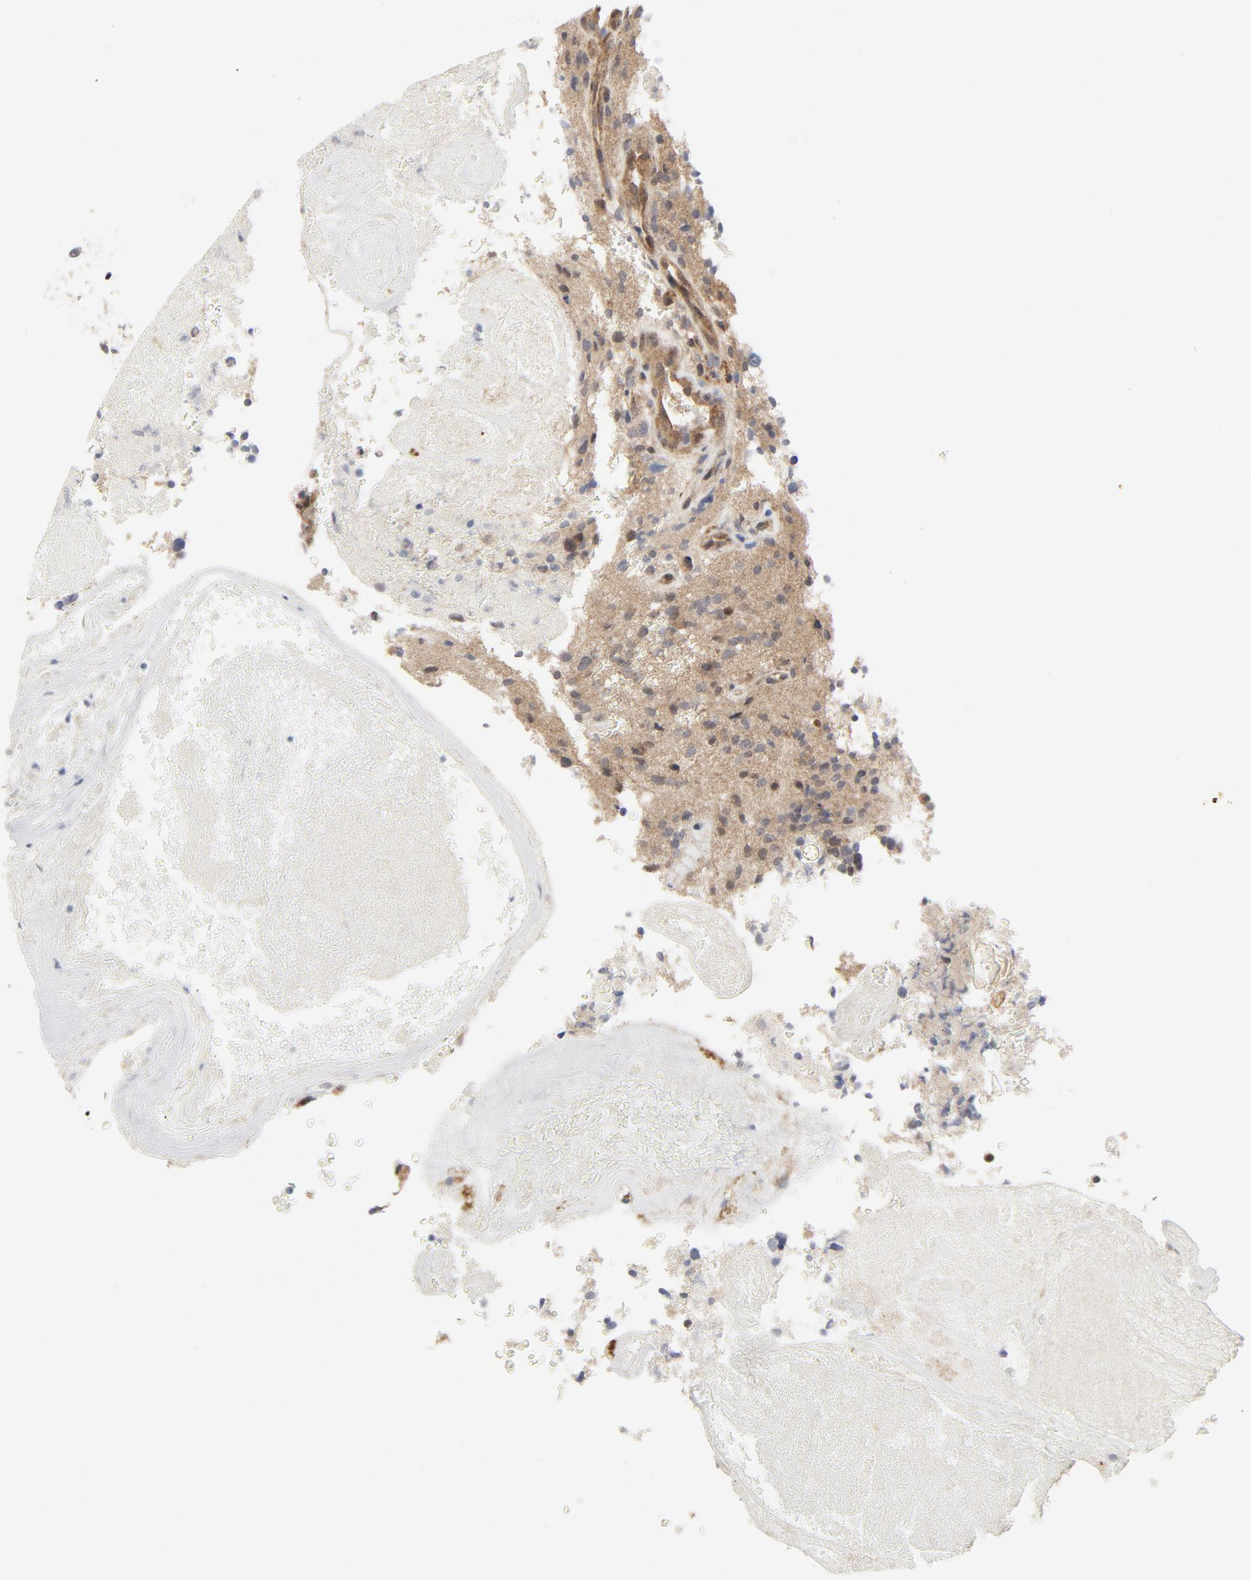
{"staining": {"intensity": "weak", "quantity": "25%-75%", "location": "cytoplasmic/membranous,nuclear"}, "tissue": "glioma", "cell_type": "Tumor cells", "image_type": "cancer", "snomed": [{"axis": "morphology", "description": "Normal tissue, NOS"}, {"axis": "morphology", "description": "Glioma, malignant, High grade"}, {"axis": "topography", "description": "Cerebral cortex"}], "caption": "A high-resolution image shows immunohistochemistry (IHC) staining of malignant high-grade glioma, which reveals weak cytoplasmic/membranous and nuclear staining in approximately 25%-75% of tumor cells.", "gene": "MAP2K7", "patient": {"sex": "male", "age": 75}}